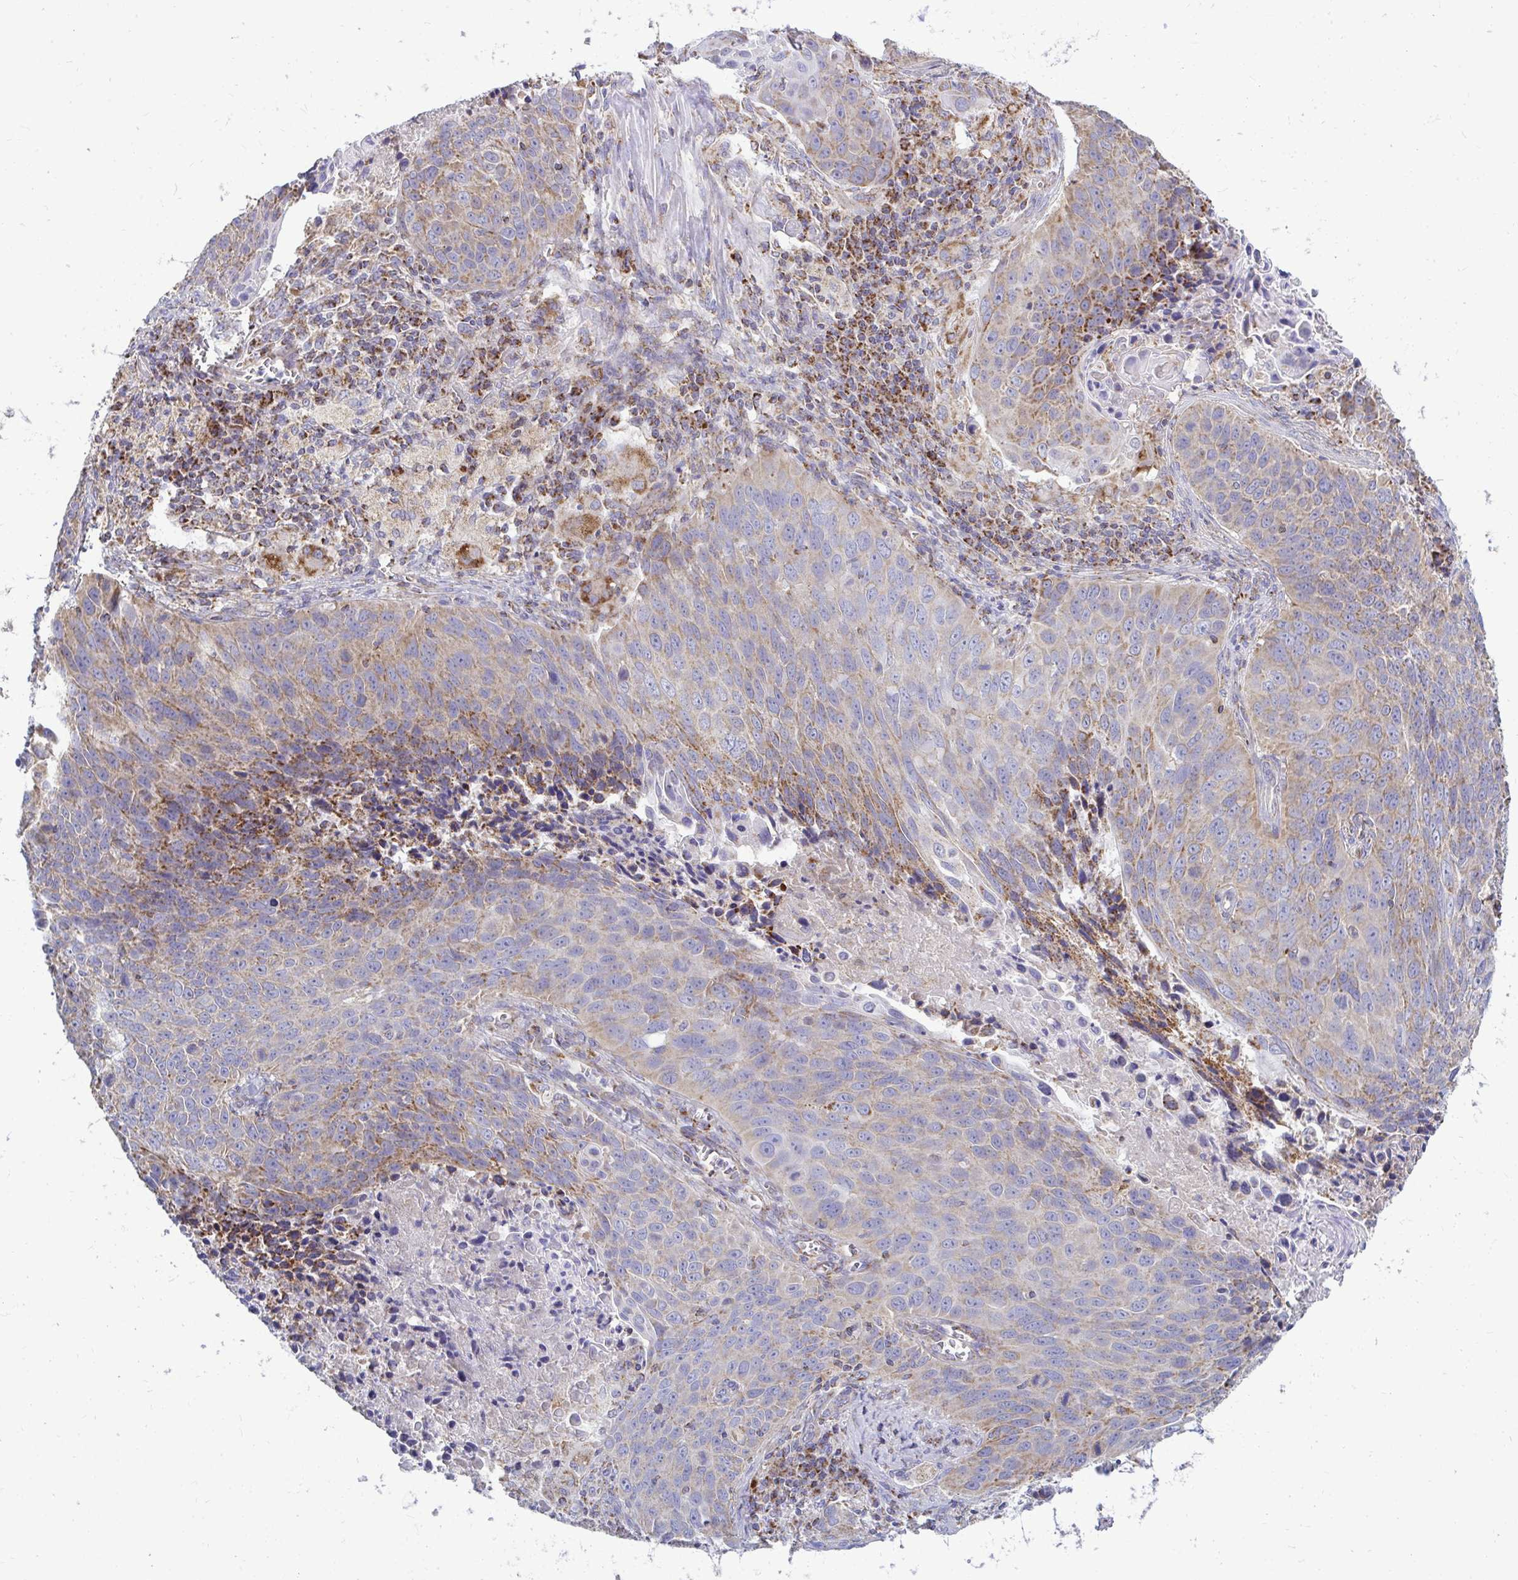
{"staining": {"intensity": "weak", "quantity": "25%-75%", "location": "cytoplasmic/membranous"}, "tissue": "lung cancer", "cell_type": "Tumor cells", "image_type": "cancer", "snomed": [{"axis": "morphology", "description": "Squamous cell carcinoma, NOS"}, {"axis": "topography", "description": "Lung"}], "caption": "A low amount of weak cytoplasmic/membranous positivity is identified in approximately 25%-75% of tumor cells in lung squamous cell carcinoma tissue.", "gene": "OR10R2", "patient": {"sex": "male", "age": 78}}